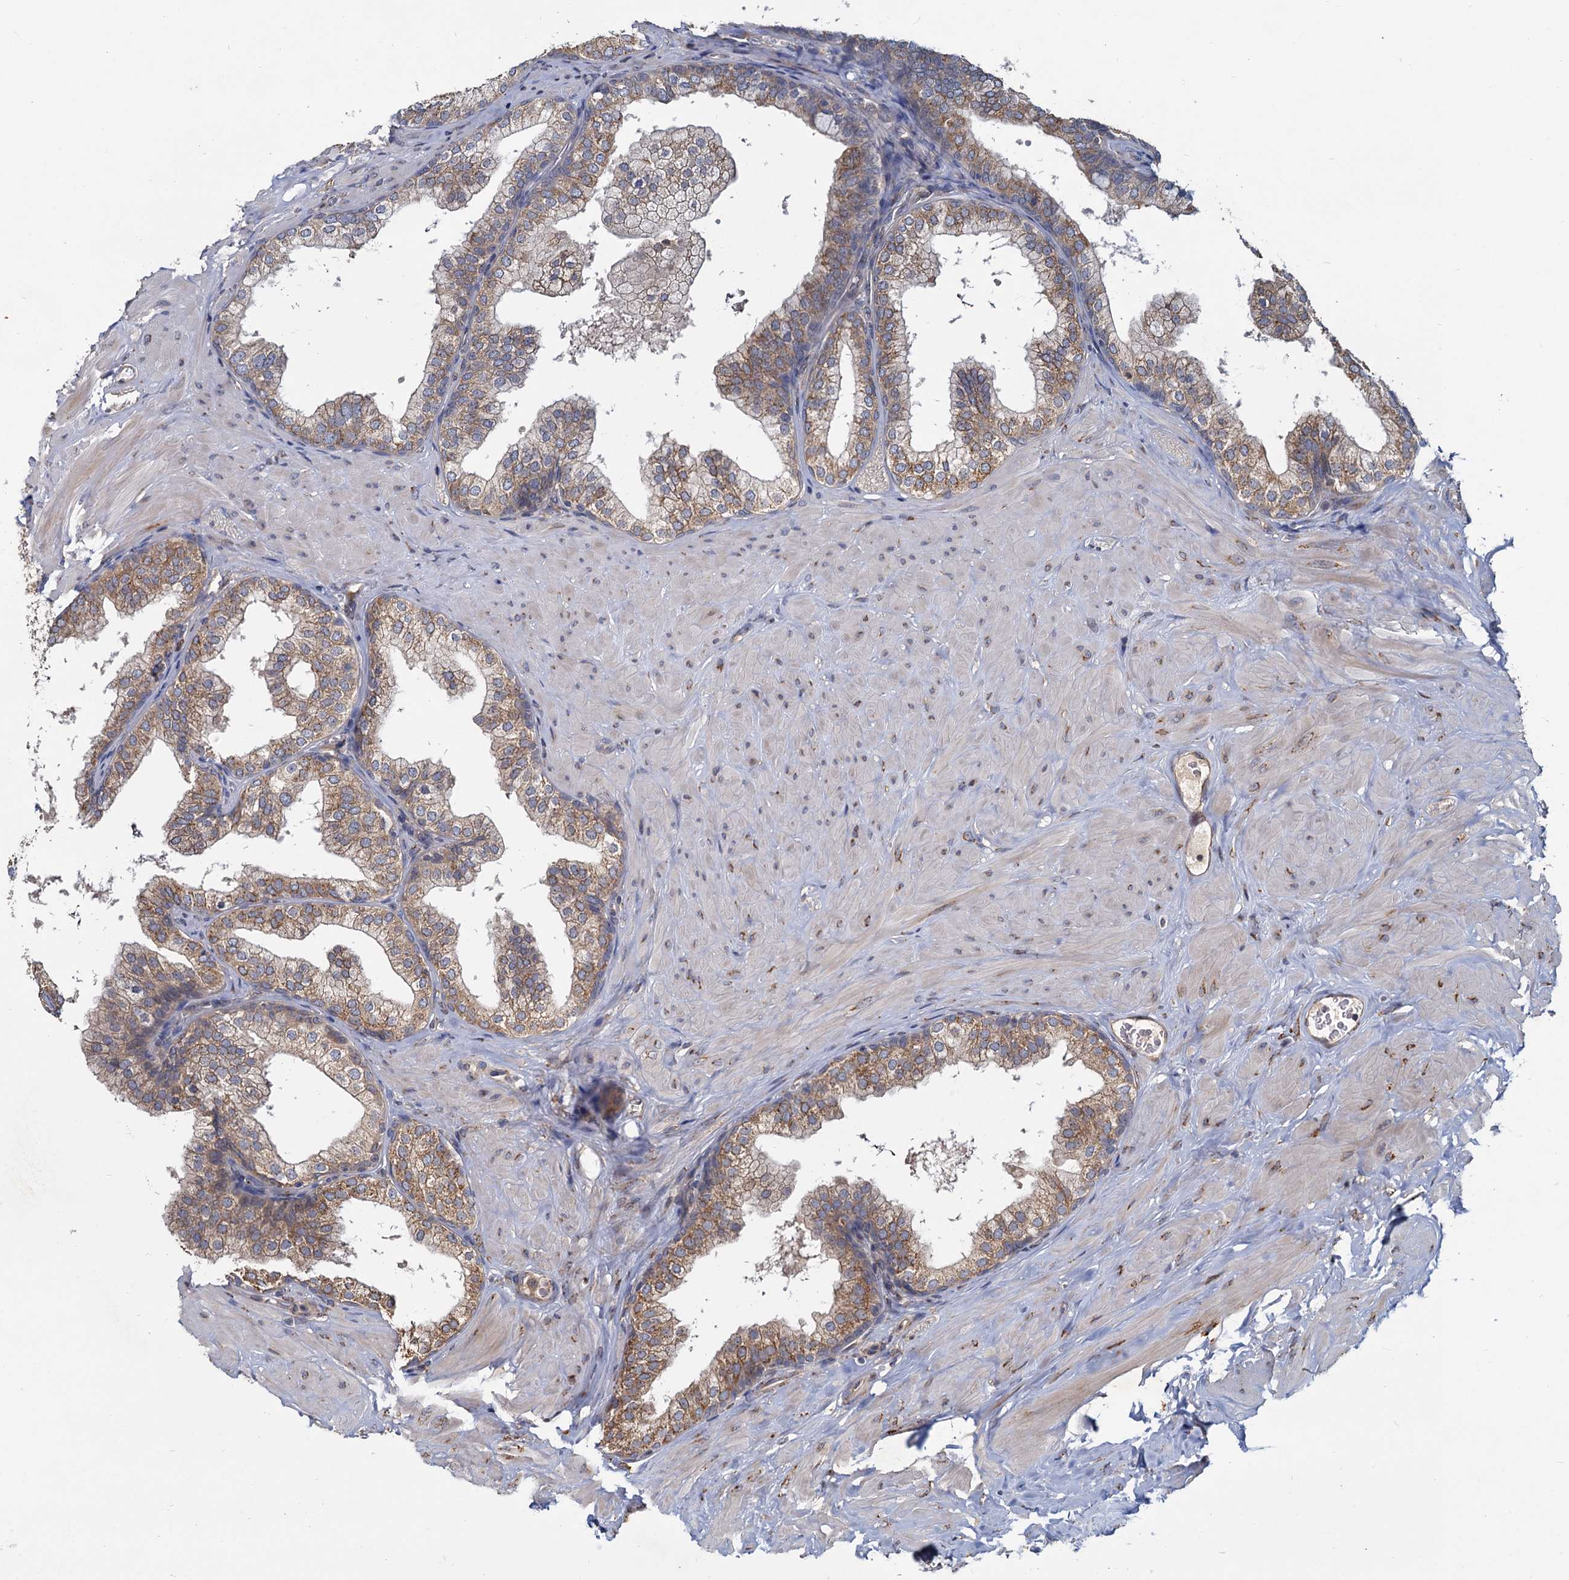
{"staining": {"intensity": "moderate", "quantity": "25%-75%", "location": "cytoplasmic/membranous"}, "tissue": "prostate", "cell_type": "Glandular cells", "image_type": "normal", "snomed": [{"axis": "morphology", "description": "Normal tissue, NOS"}, {"axis": "topography", "description": "Prostate"}], "caption": "Protein staining shows moderate cytoplasmic/membranous staining in approximately 25%-75% of glandular cells in normal prostate. The protein is shown in brown color, while the nuclei are stained blue.", "gene": "LRRC51", "patient": {"sex": "male", "age": 60}}